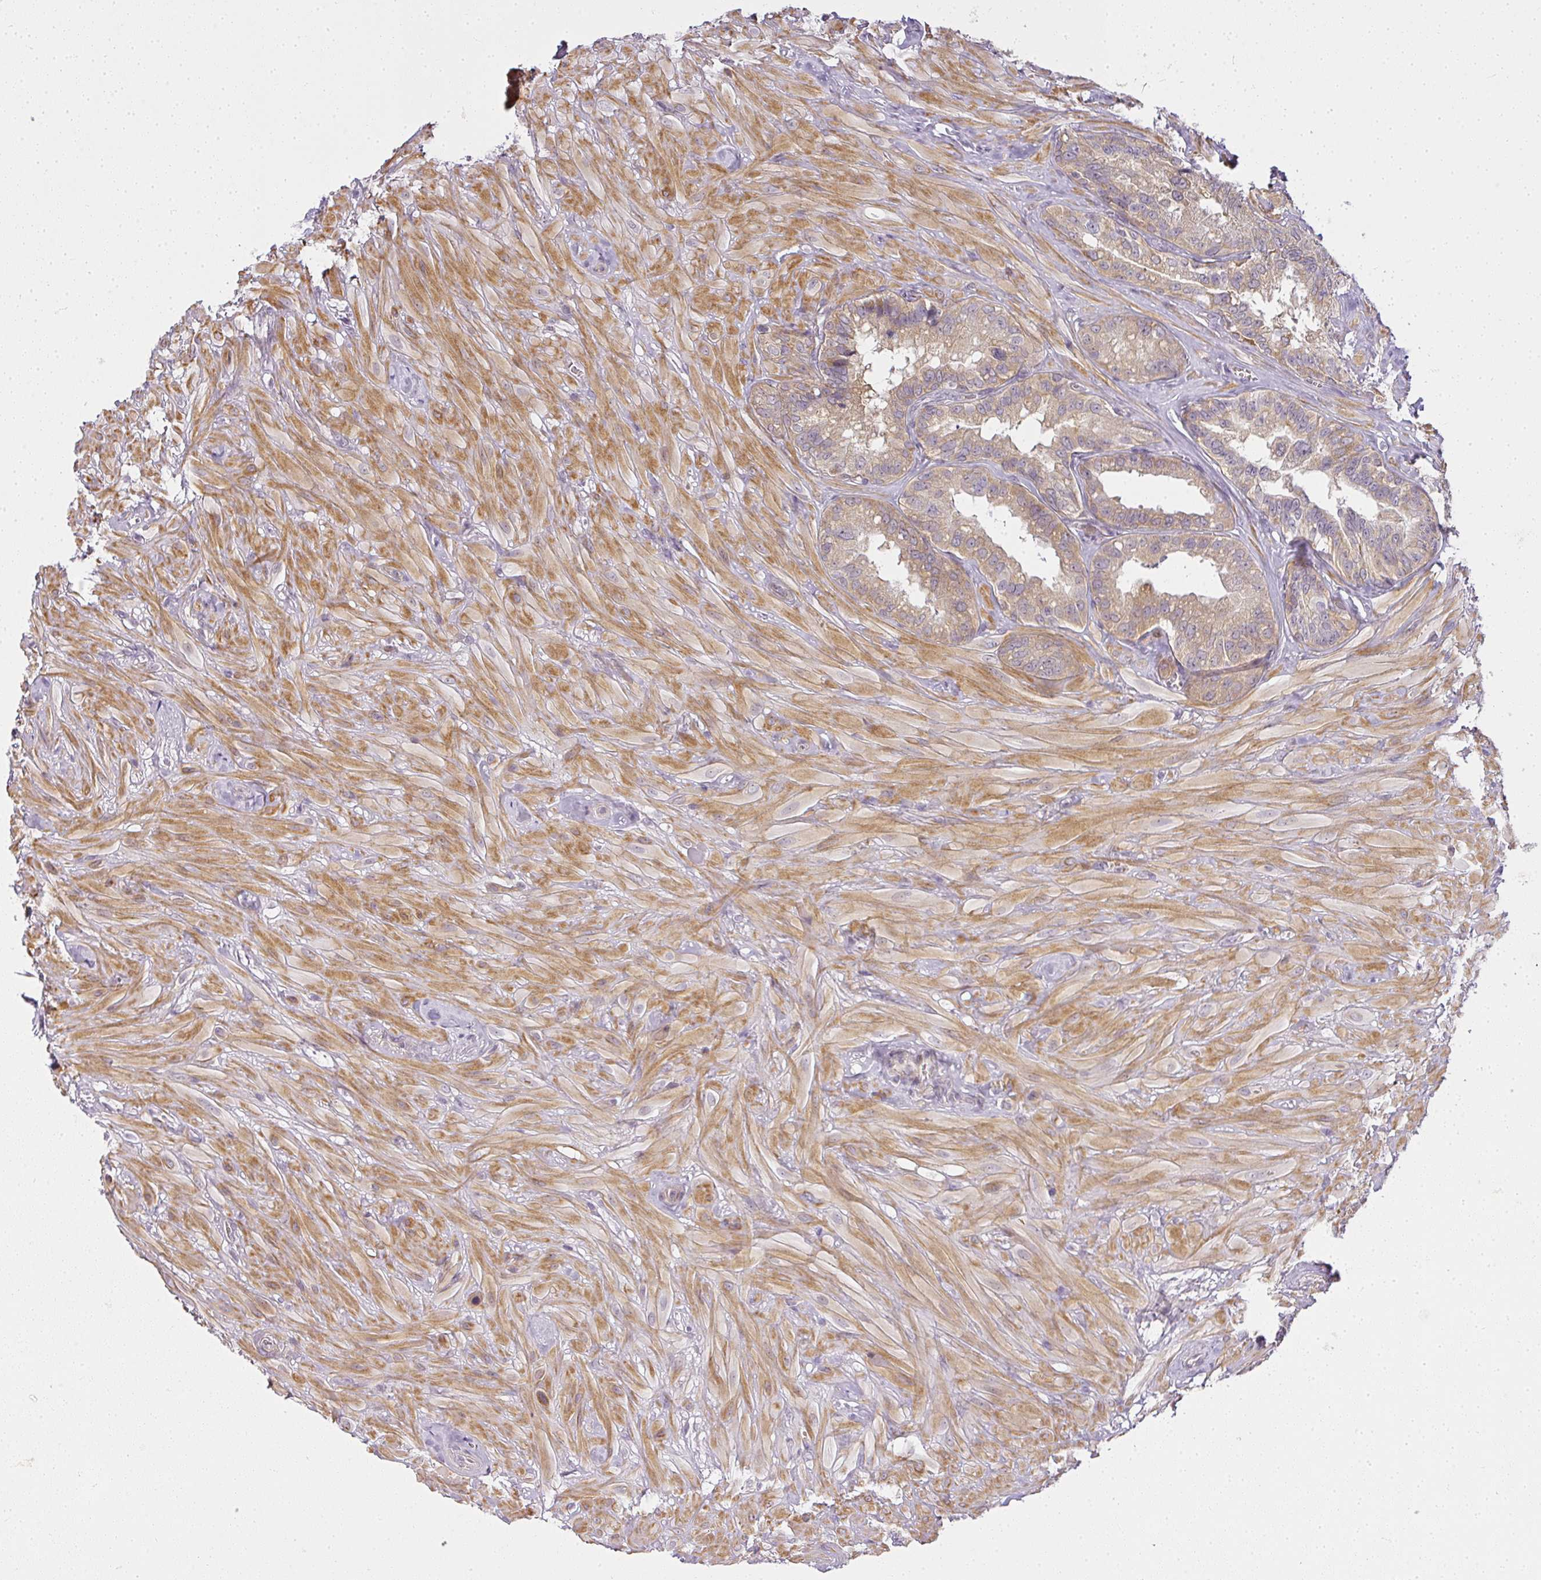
{"staining": {"intensity": "weak", "quantity": "25%-75%", "location": "cytoplasmic/membranous"}, "tissue": "seminal vesicle", "cell_type": "Glandular cells", "image_type": "normal", "snomed": [{"axis": "morphology", "description": "Normal tissue, NOS"}, {"axis": "topography", "description": "Seminal veicle"}], "caption": "Seminal vesicle stained with DAB immunohistochemistry reveals low levels of weak cytoplasmic/membranous expression in about 25%-75% of glandular cells.", "gene": "MED19", "patient": {"sex": "male", "age": 60}}